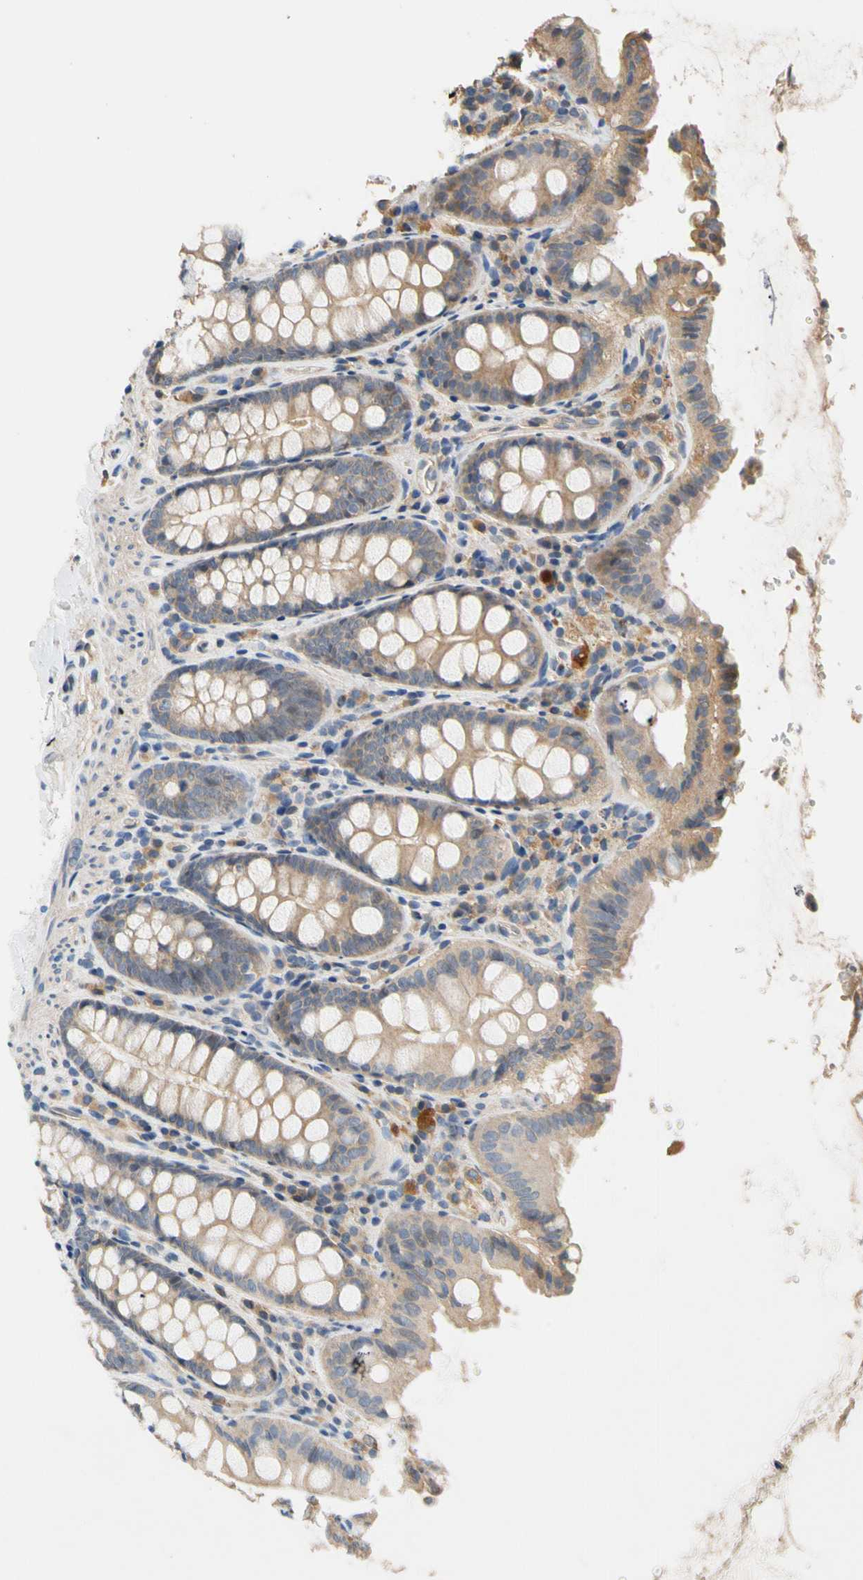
{"staining": {"intensity": "negative", "quantity": "none", "location": "none"}, "tissue": "colon", "cell_type": "Endothelial cells", "image_type": "normal", "snomed": [{"axis": "morphology", "description": "Normal tissue, NOS"}, {"axis": "topography", "description": "Colon"}], "caption": "IHC histopathology image of benign colon: colon stained with DAB demonstrates no significant protein expression in endothelial cells. (DAB IHC with hematoxylin counter stain).", "gene": "USP12", "patient": {"sex": "female", "age": 61}}